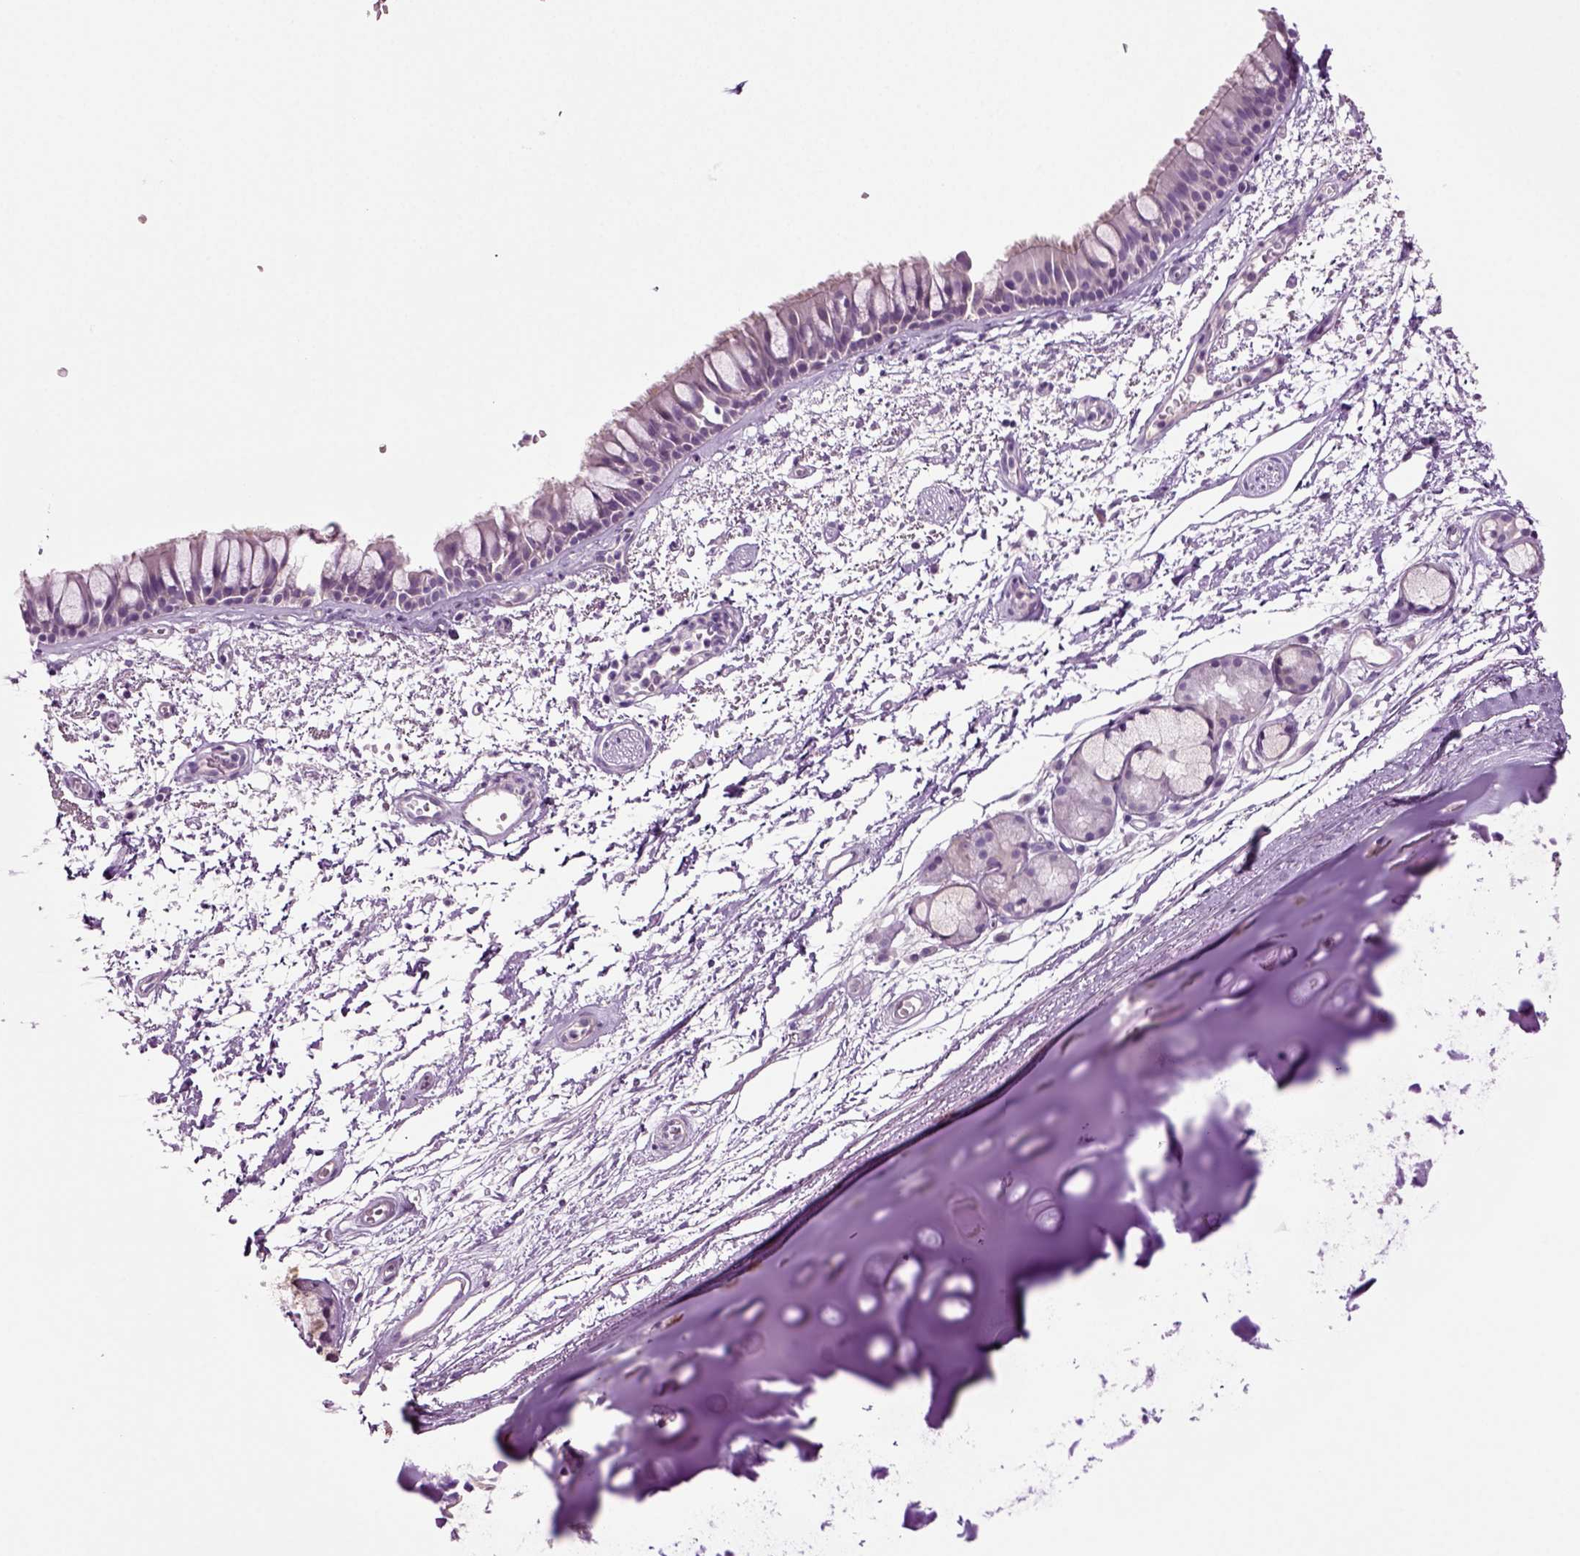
{"staining": {"intensity": "negative", "quantity": "none", "location": "none"}, "tissue": "bronchus", "cell_type": "Respiratory epithelial cells", "image_type": "normal", "snomed": [{"axis": "morphology", "description": "Normal tissue, NOS"}, {"axis": "topography", "description": "Cartilage tissue"}, {"axis": "topography", "description": "Bronchus"}], "caption": "A high-resolution histopathology image shows immunohistochemistry (IHC) staining of benign bronchus, which demonstrates no significant positivity in respiratory epithelial cells.", "gene": "COL9A2", "patient": {"sex": "male", "age": 66}}